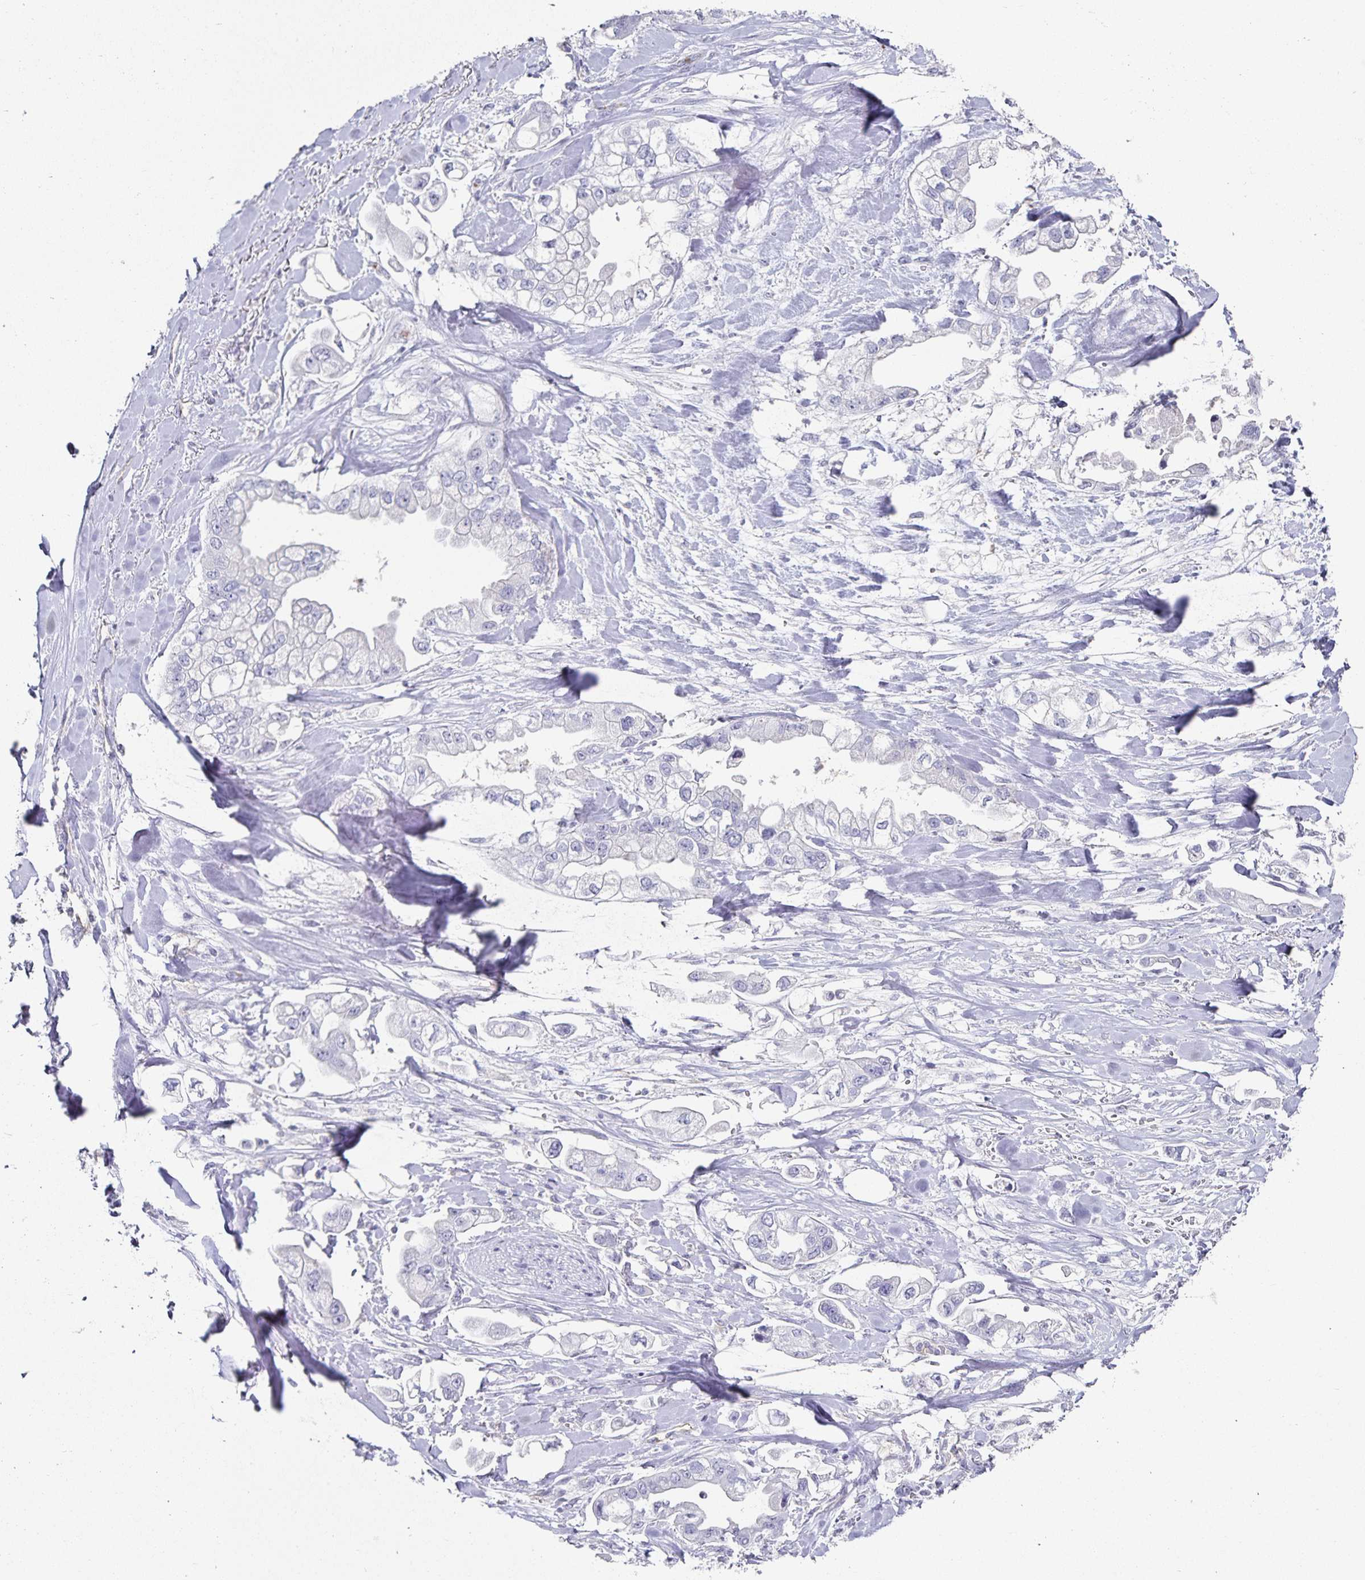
{"staining": {"intensity": "negative", "quantity": "none", "location": "none"}, "tissue": "stomach cancer", "cell_type": "Tumor cells", "image_type": "cancer", "snomed": [{"axis": "morphology", "description": "Adenocarcinoma, NOS"}, {"axis": "topography", "description": "Stomach"}], "caption": "Immunohistochemistry (IHC) photomicrograph of neoplastic tissue: stomach cancer (adenocarcinoma) stained with DAB (3,3'-diaminobenzidine) displays no significant protein positivity in tumor cells. (Immunohistochemistry, brightfield microscopy, high magnification).", "gene": "PODXL", "patient": {"sex": "male", "age": 62}}